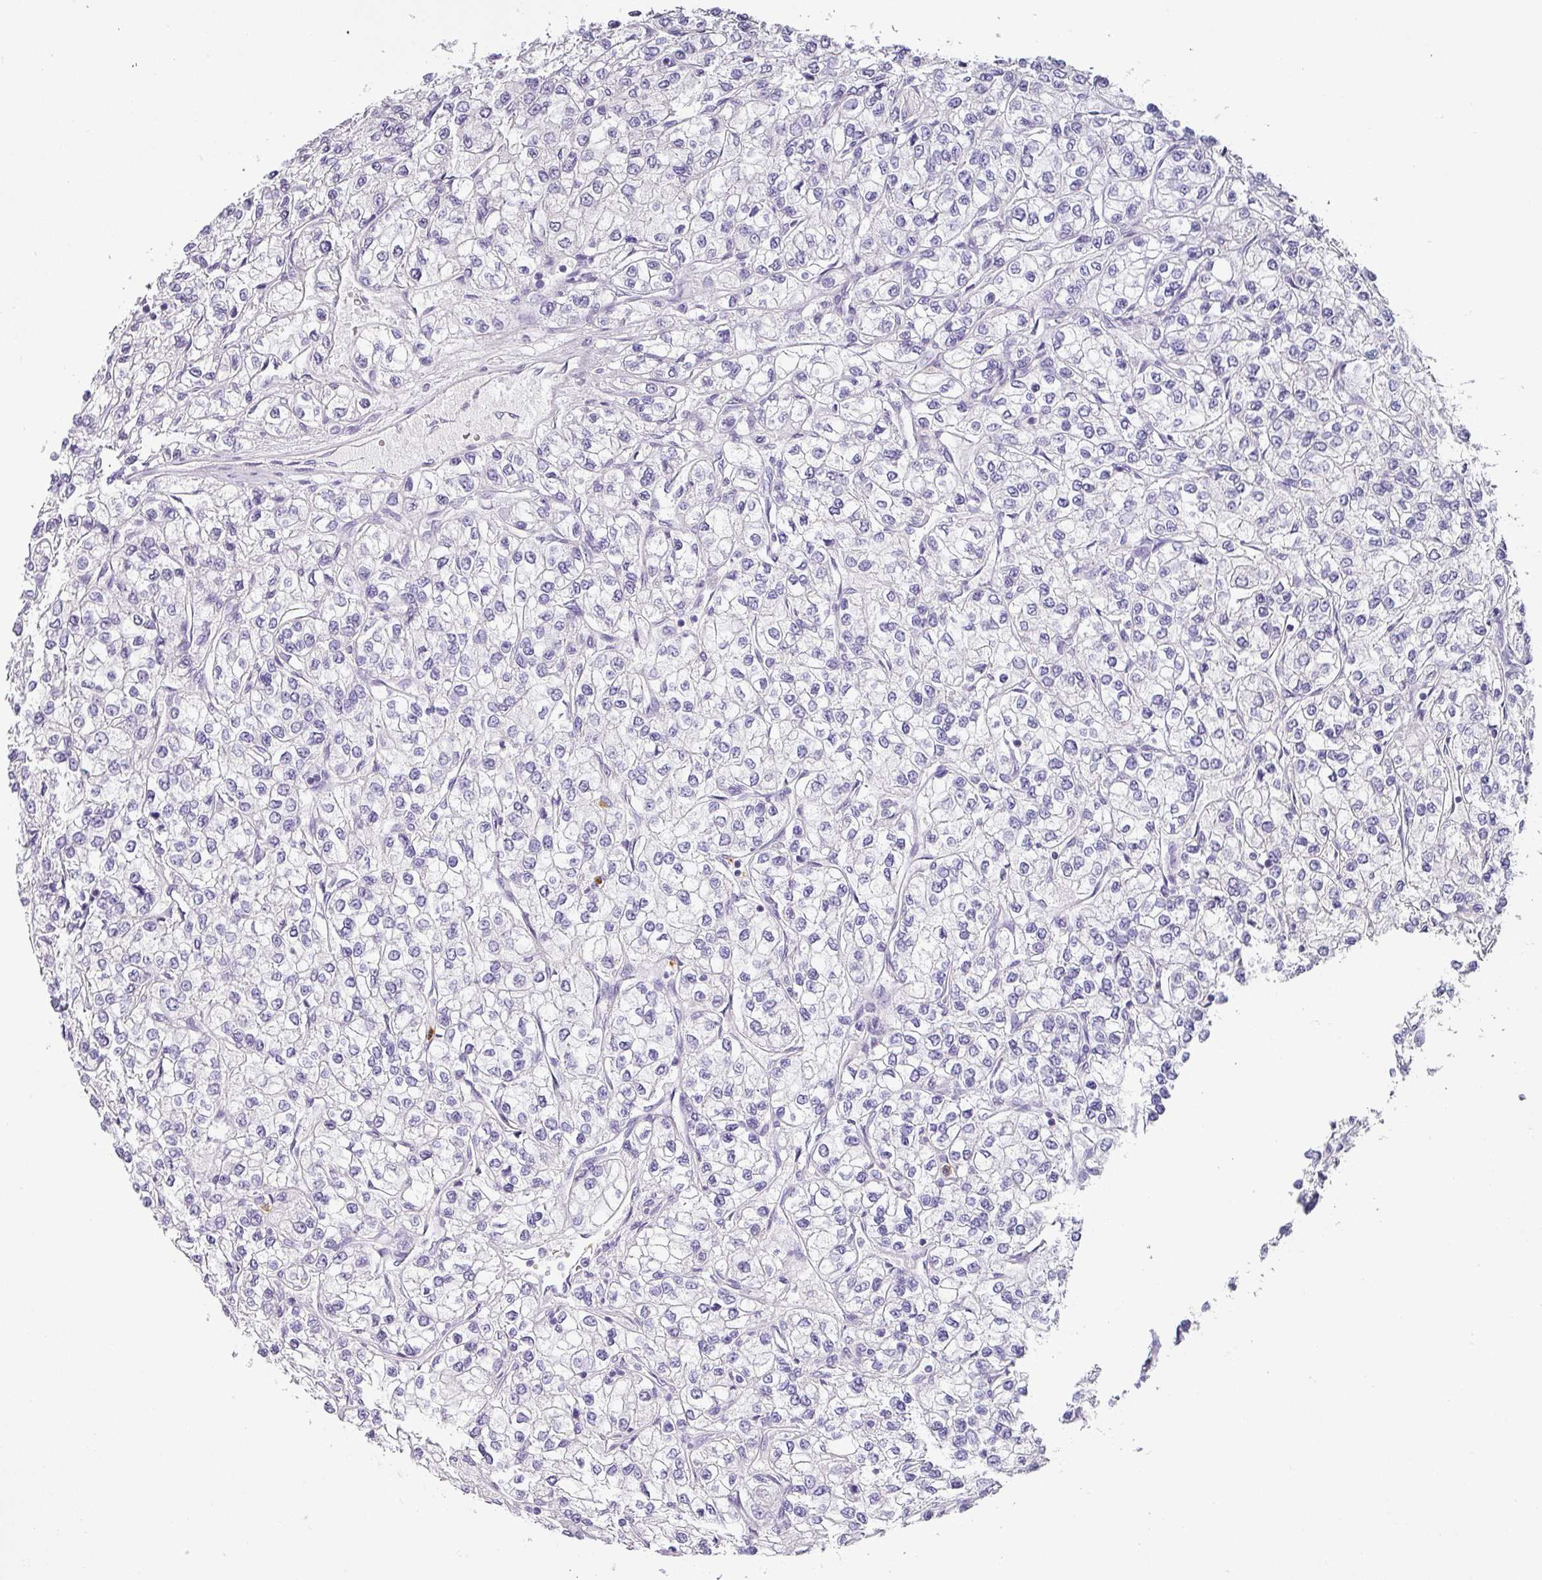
{"staining": {"intensity": "negative", "quantity": "none", "location": "none"}, "tissue": "renal cancer", "cell_type": "Tumor cells", "image_type": "cancer", "snomed": [{"axis": "morphology", "description": "Adenocarcinoma, NOS"}, {"axis": "topography", "description": "Kidney"}], "caption": "Micrograph shows no significant protein staining in tumor cells of renal adenocarcinoma. The staining is performed using DAB brown chromogen with nuclei counter-stained in using hematoxylin.", "gene": "BTLA", "patient": {"sex": "male", "age": 80}}